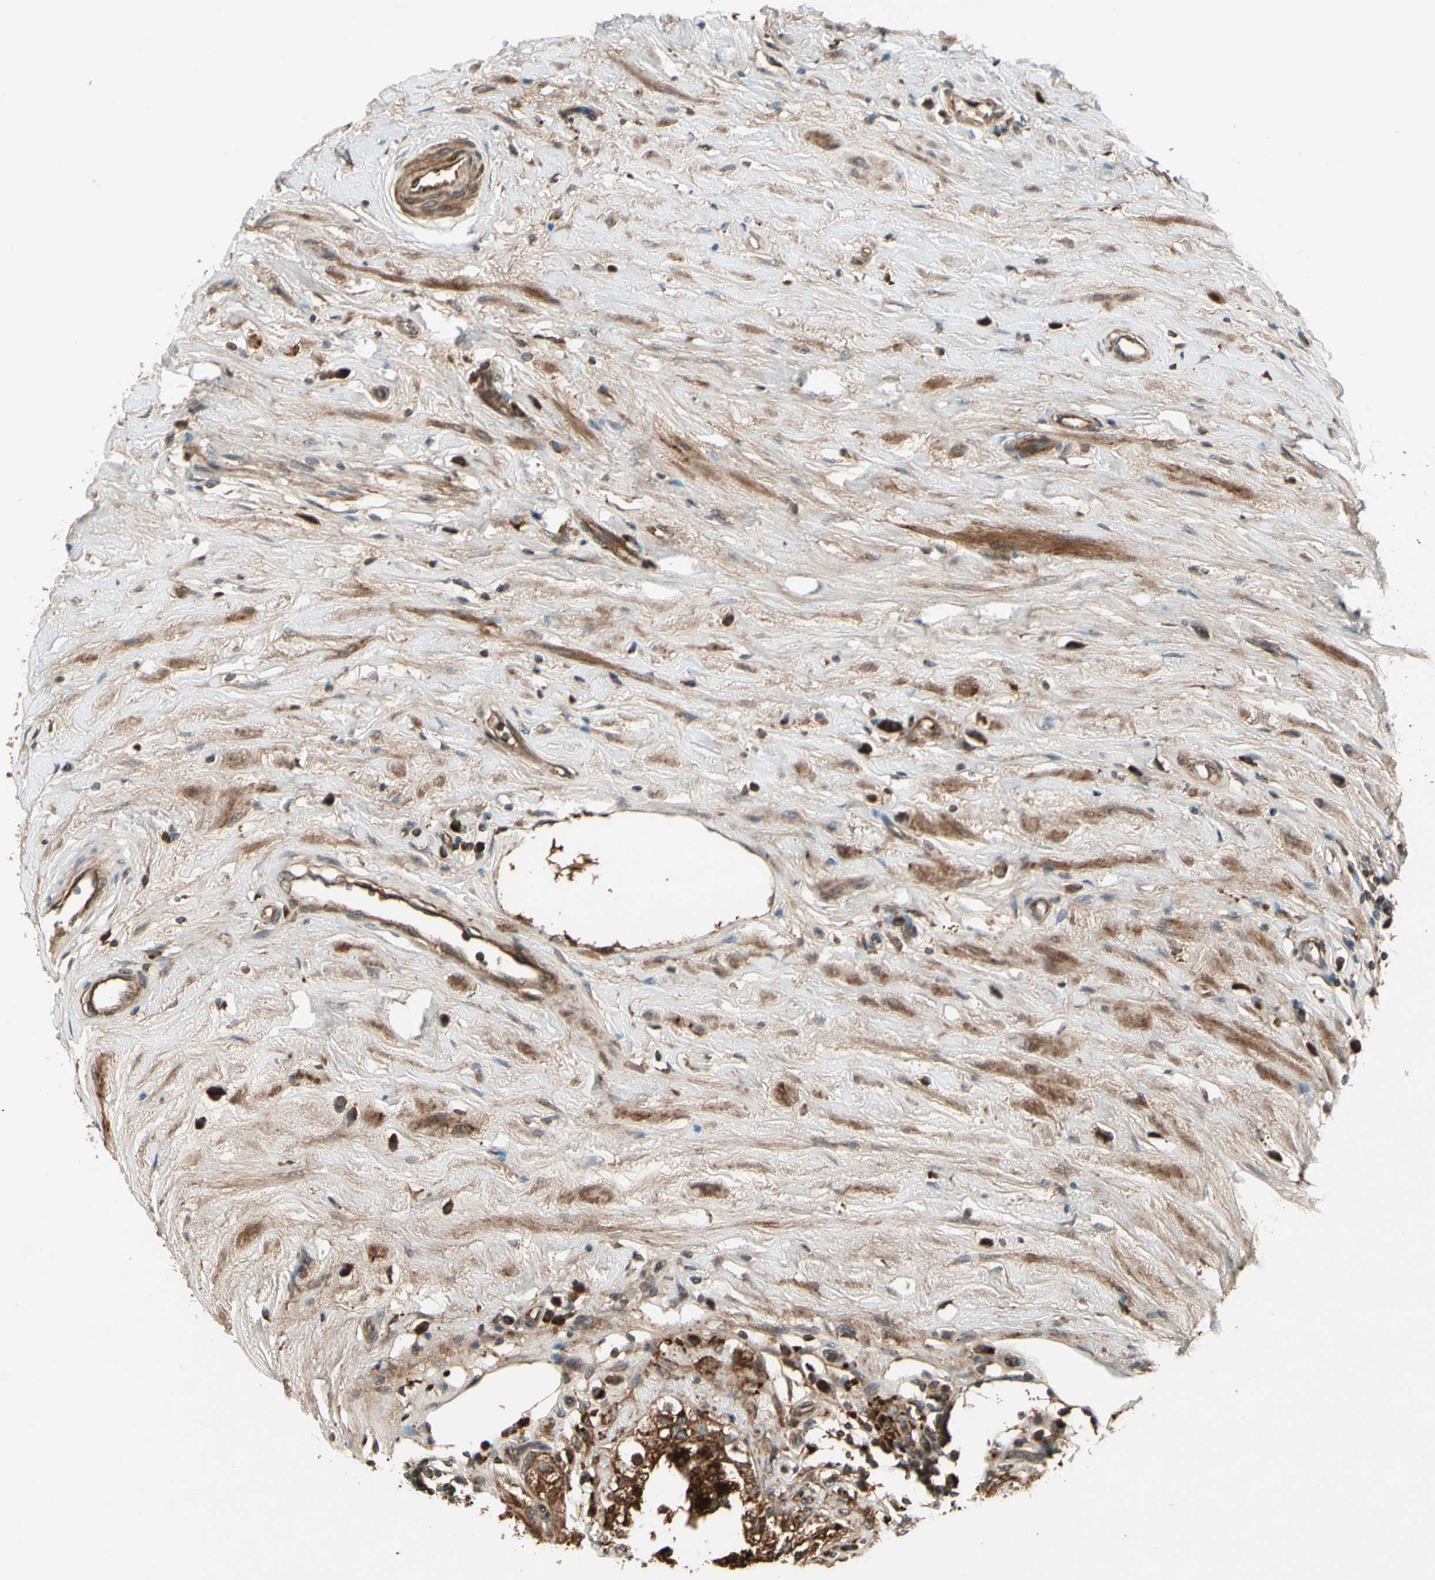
{"staining": {"intensity": "moderate", "quantity": ">75%", "location": "cytoplasmic/membranous"}, "tissue": "epididymis", "cell_type": "Glandular cells", "image_type": "normal", "snomed": [{"axis": "morphology", "description": "Normal tissue, NOS"}, {"axis": "morphology", "description": "Inflammation, NOS"}, {"axis": "topography", "description": "Epididymis"}], "caption": "Immunohistochemical staining of benign human epididymis exhibits medium levels of moderate cytoplasmic/membranous expression in about >75% of glandular cells. (DAB IHC, brown staining for protein, blue staining for nuclei).", "gene": "ACVR1C", "patient": {"sex": "male", "age": 84}}